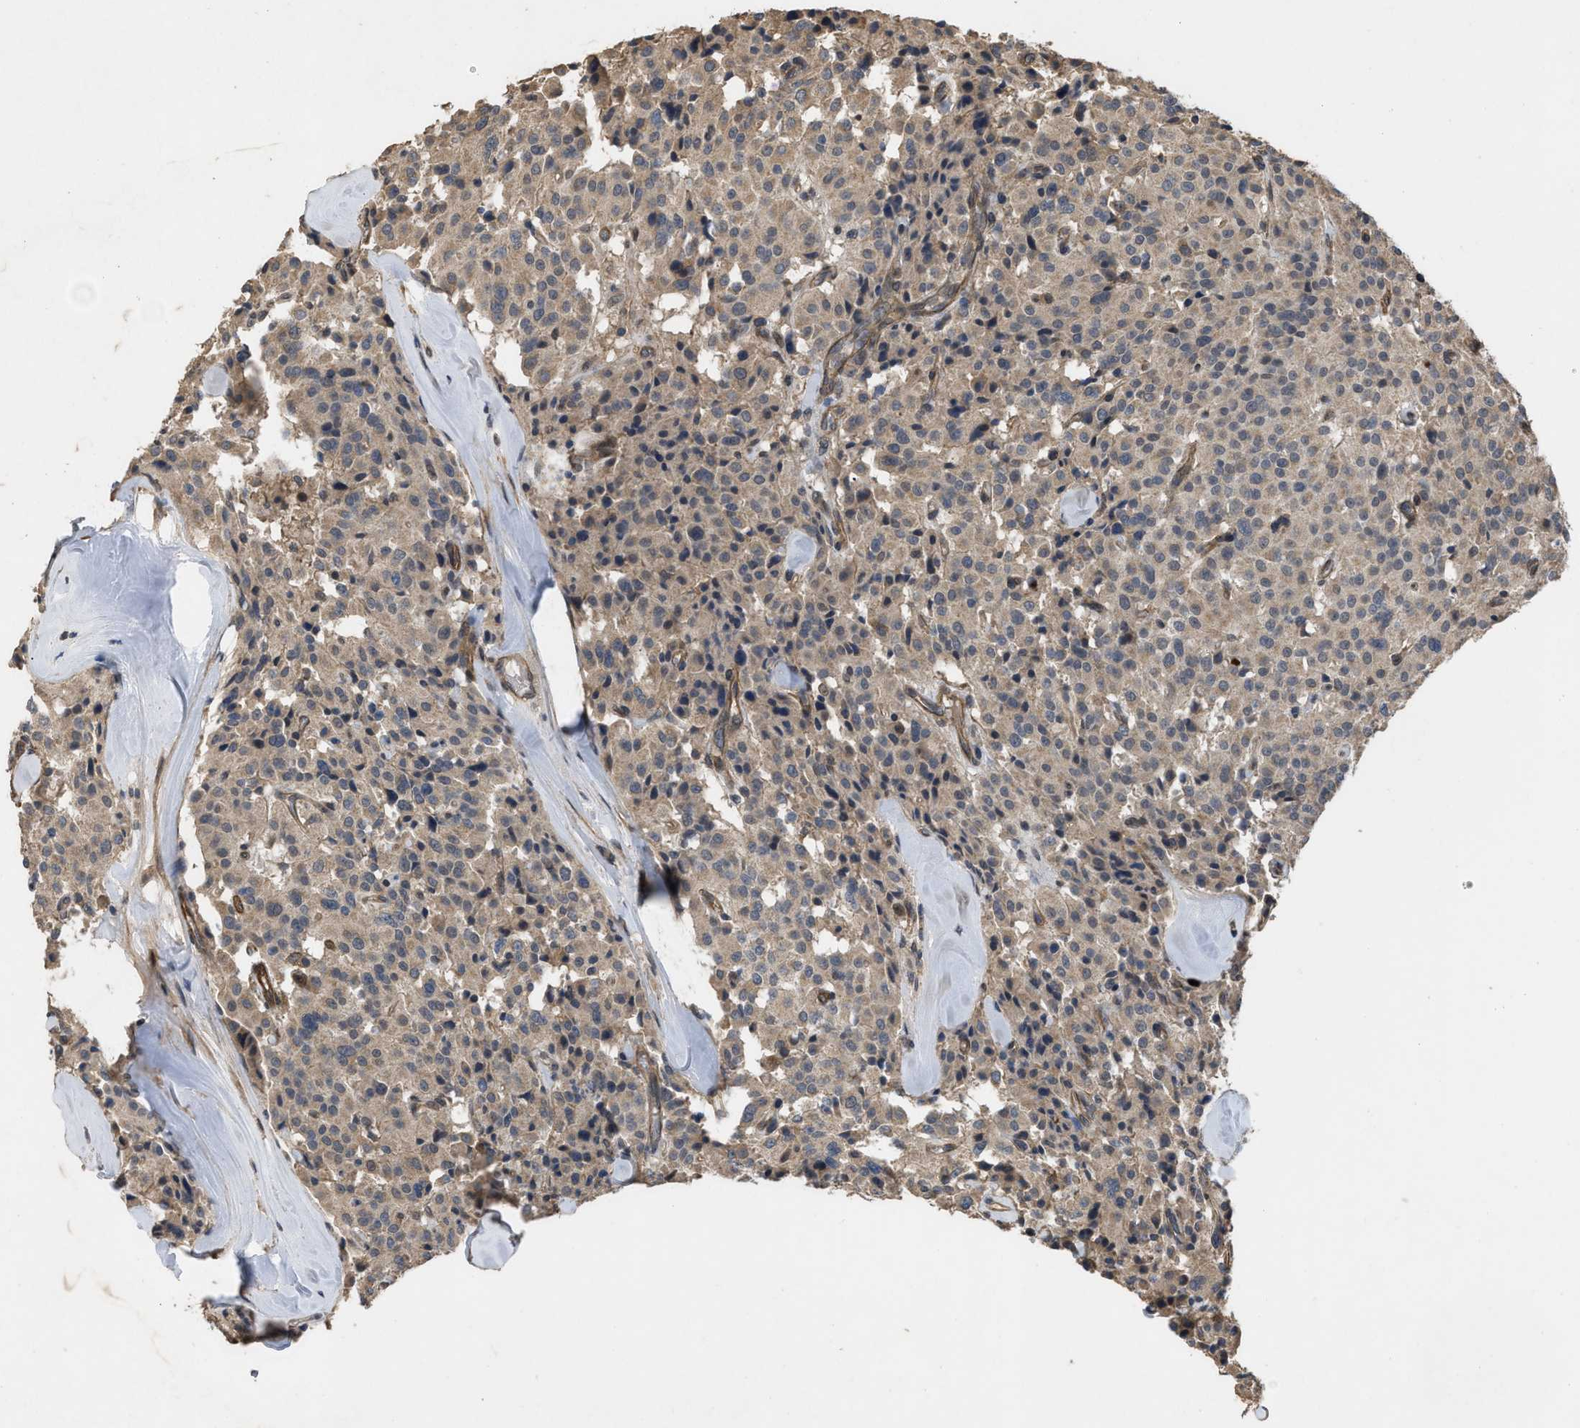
{"staining": {"intensity": "weak", "quantity": ">75%", "location": "cytoplasmic/membranous"}, "tissue": "carcinoid", "cell_type": "Tumor cells", "image_type": "cancer", "snomed": [{"axis": "morphology", "description": "Carcinoid, malignant, NOS"}, {"axis": "topography", "description": "Lung"}], "caption": "IHC staining of malignant carcinoid, which demonstrates low levels of weak cytoplasmic/membranous staining in approximately >75% of tumor cells indicating weak cytoplasmic/membranous protein positivity. The staining was performed using DAB (3,3'-diaminobenzidine) (brown) for protein detection and nuclei were counterstained in hematoxylin (blue).", "gene": "UTRN", "patient": {"sex": "male", "age": 30}}